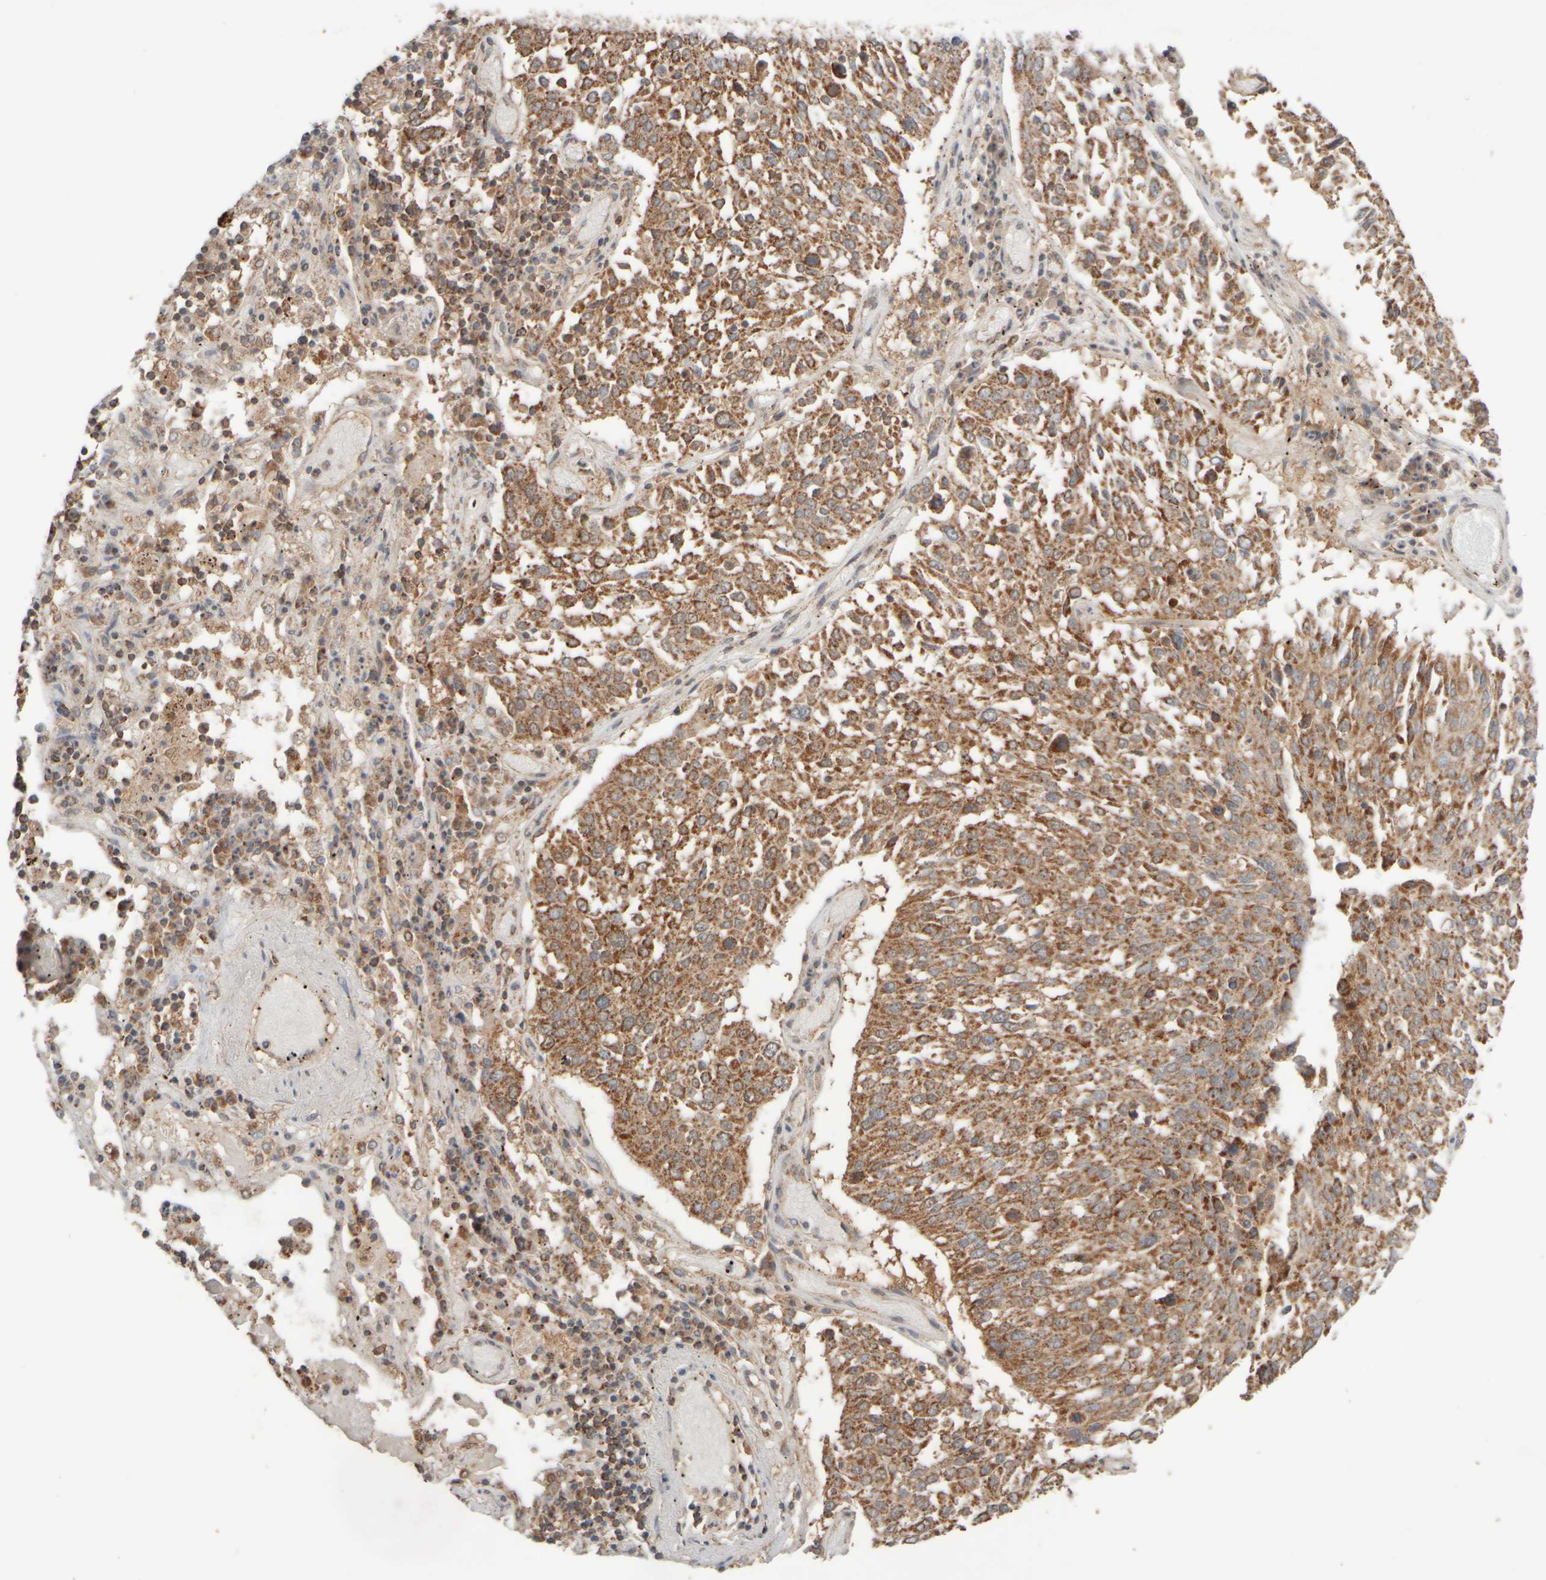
{"staining": {"intensity": "strong", "quantity": ">75%", "location": "cytoplasmic/membranous"}, "tissue": "lung cancer", "cell_type": "Tumor cells", "image_type": "cancer", "snomed": [{"axis": "morphology", "description": "Squamous cell carcinoma, NOS"}, {"axis": "topography", "description": "Lung"}], "caption": "The micrograph displays immunohistochemical staining of lung squamous cell carcinoma. There is strong cytoplasmic/membranous staining is present in about >75% of tumor cells. (Stains: DAB (3,3'-diaminobenzidine) in brown, nuclei in blue, Microscopy: brightfield microscopy at high magnification).", "gene": "EIF2B3", "patient": {"sex": "male", "age": 65}}